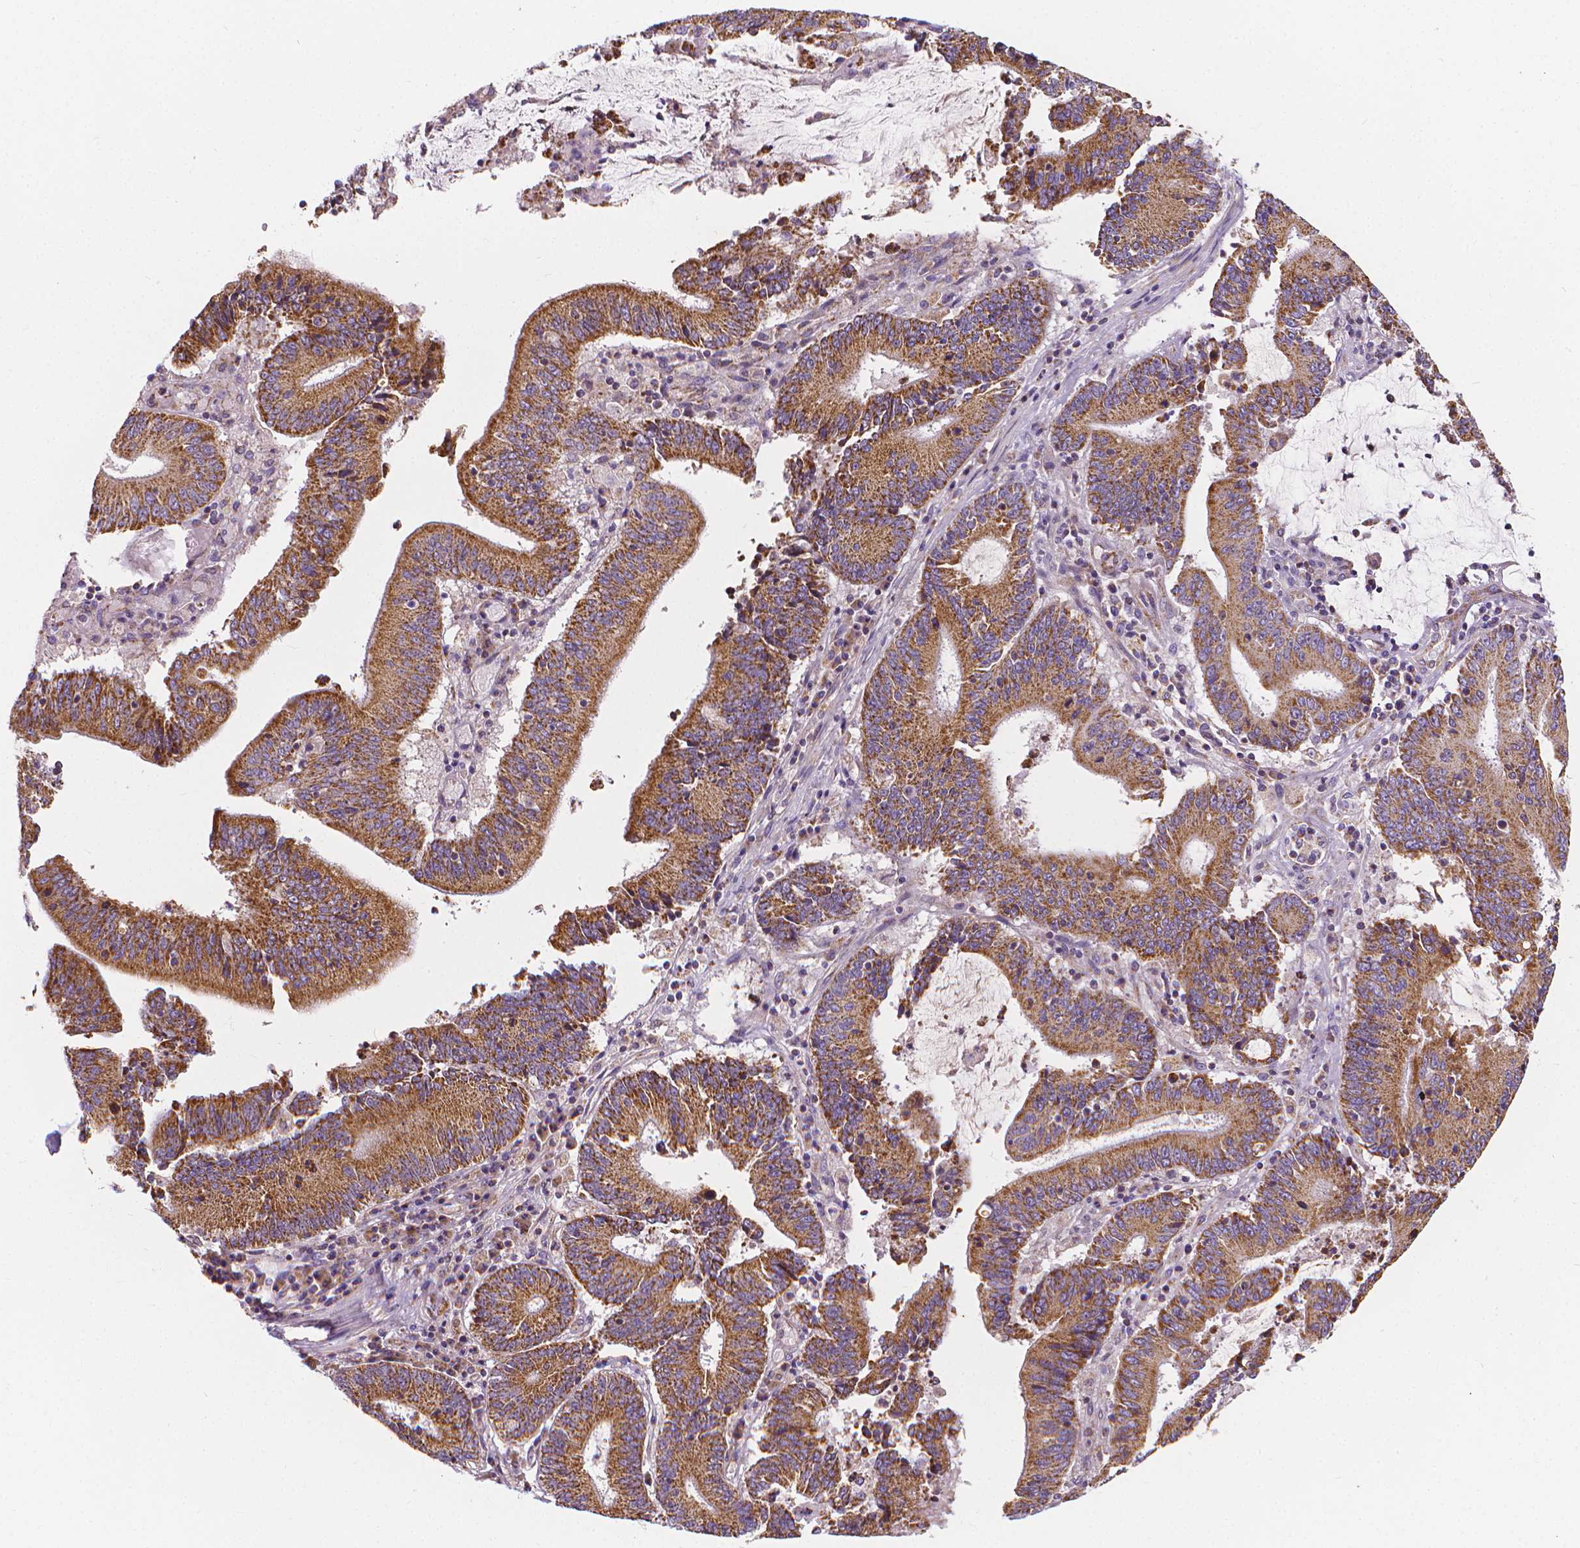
{"staining": {"intensity": "moderate", "quantity": ">75%", "location": "cytoplasmic/membranous"}, "tissue": "stomach cancer", "cell_type": "Tumor cells", "image_type": "cancer", "snomed": [{"axis": "morphology", "description": "Adenocarcinoma, NOS"}, {"axis": "topography", "description": "Stomach, upper"}], "caption": "IHC photomicrograph of stomach cancer (adenocarcinoma) stained for a protein (brown), which demonstrates medium levels of moderate cytoplasmic/membranous expression in approximately >75% of tumor cells.", "gene": "SNCAIP", "patient": {"sex": "male", "age": 68}}